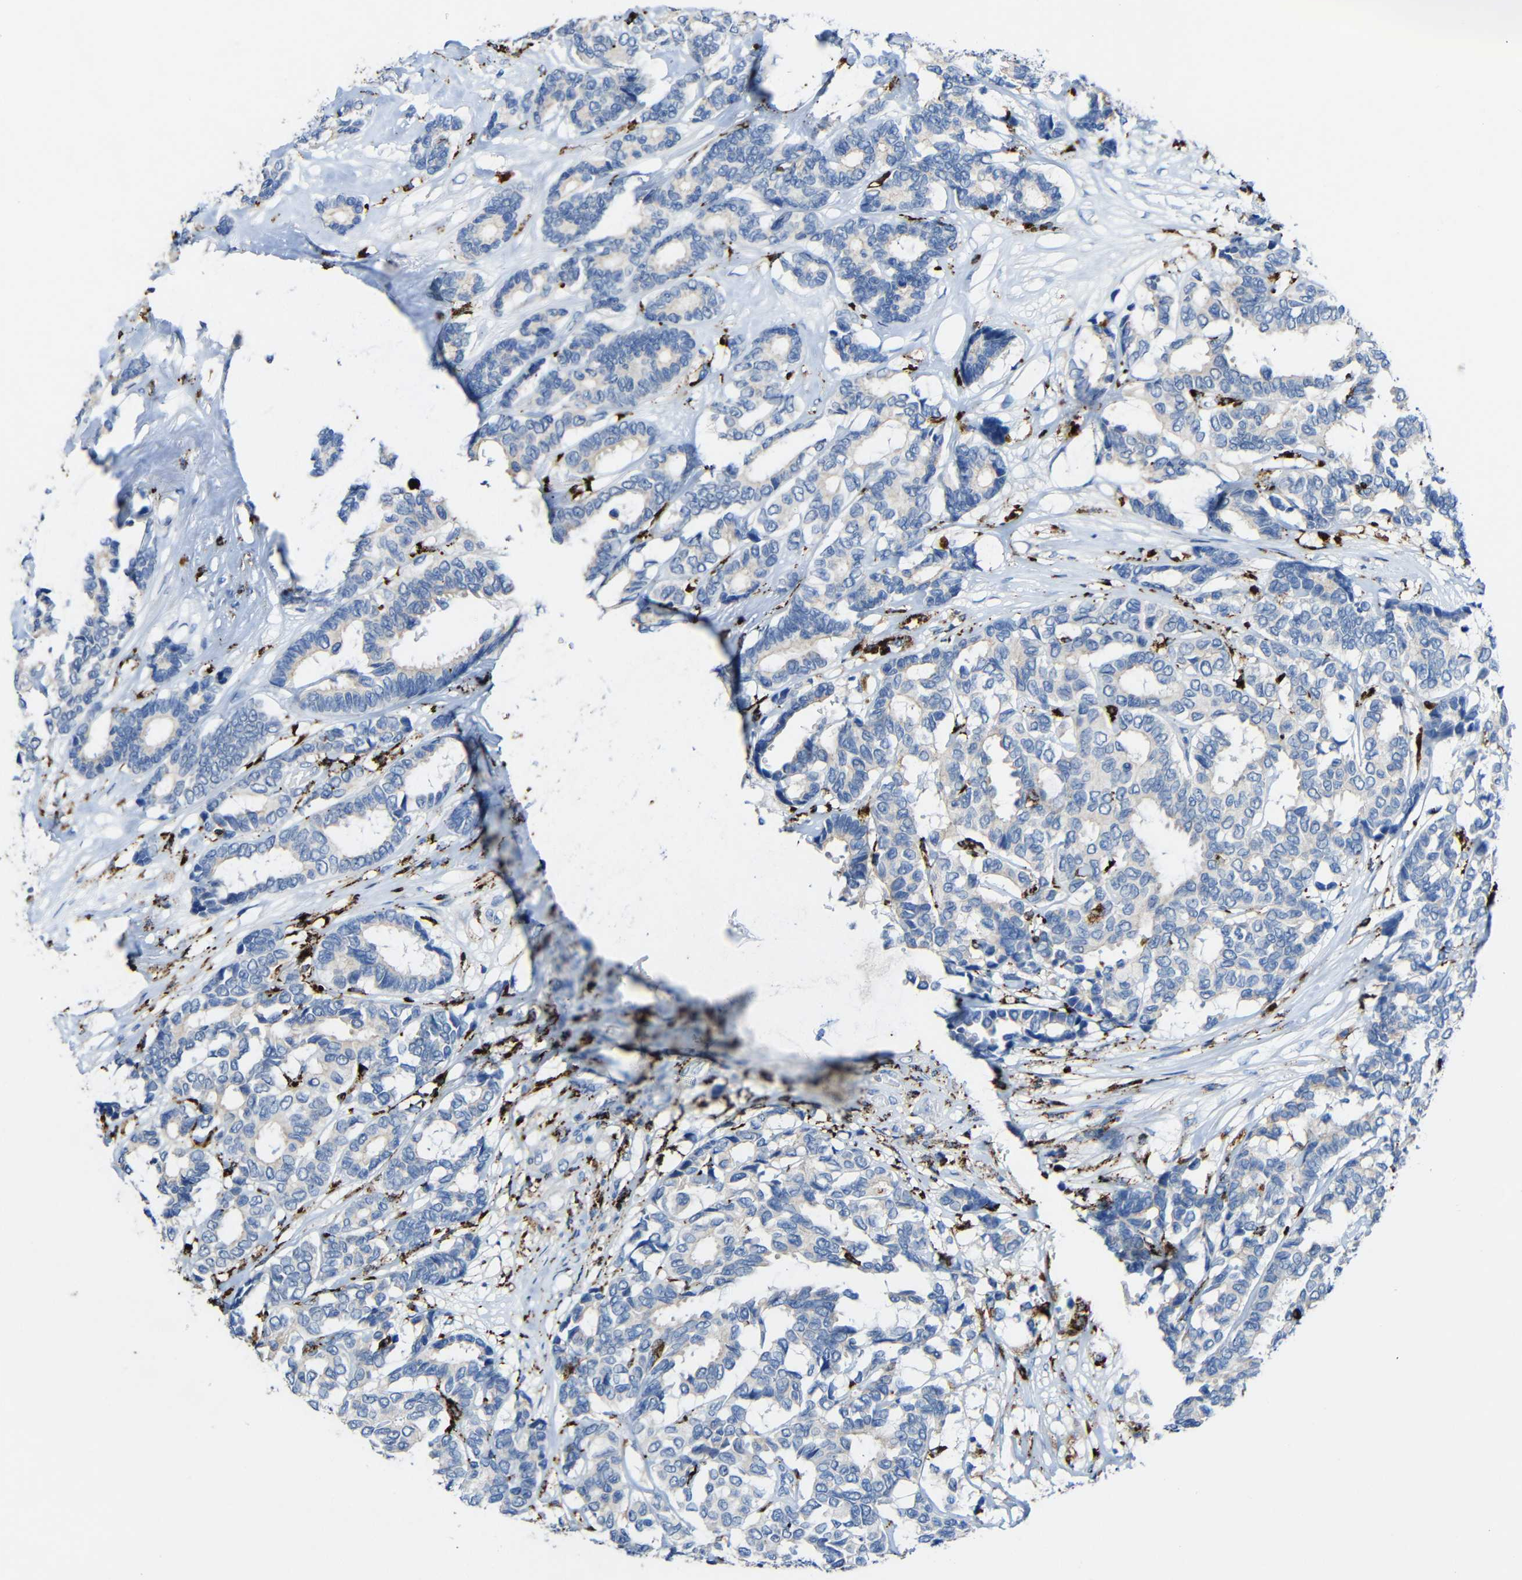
{"staining": {"intensity": "weak", "quantity": "<25%", "location": "cytoplasmic/membranous"}, "tissue": "breast cancer", "cell_type": "Tumor cells", "image_type": "cancer", "snomed": [{"axis": "morphology", "description": "Duct carcinoma"}, {"axis": "topography", "description": "Breast"}], "caption": "High magnification brightfield microscopy of intraductal carcinoma (breast) stained with DAB (brown) and counterstained with hematoxylin (blue): tumor cells show no significant staining.", "gene": "HLA-DMA", "patient": {"sex": "female", "age": 87}}